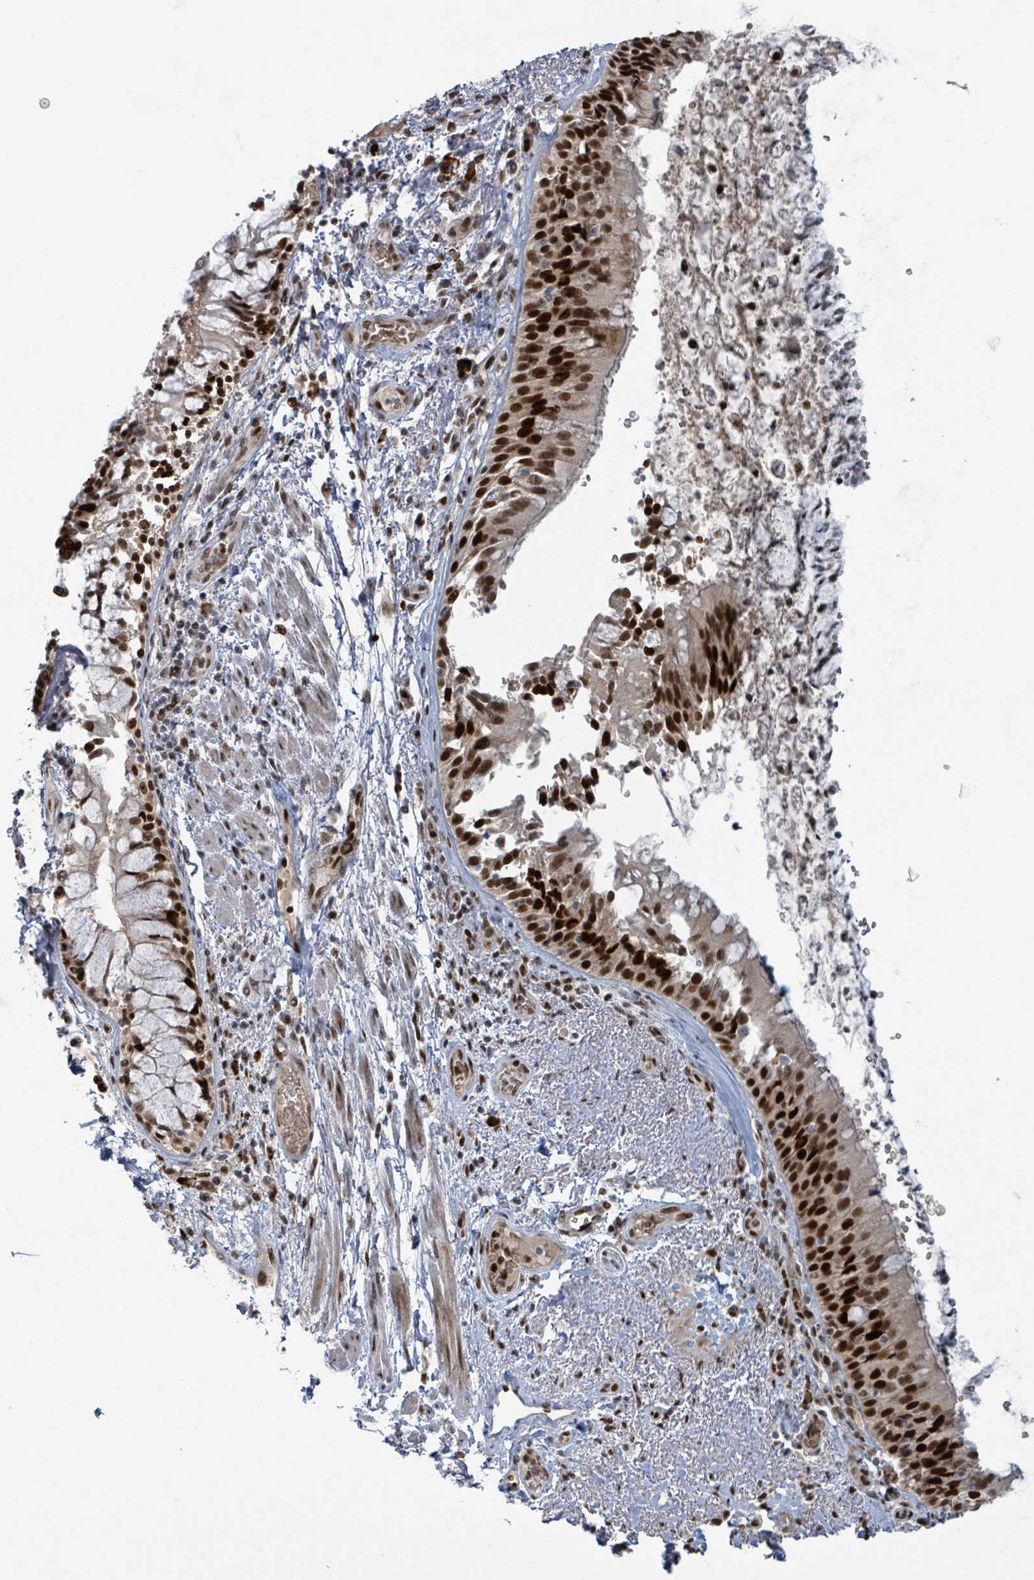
{"staining": {"intensity": "strong", "quantity": ">75%", "location": "nuclear"}, "tissue": "bronchus", "cell_type": "Respiratory epithelial cells", "image_type": "normal", "snomed": [{"axis": "morphology", "description": "Normal tissue, NOS"}, {"axis": "topography", "description": "Cartilage tissue"}, {"axis": "topography", "description": "Bronchus"}], "caption": "Protein staining of normal bronchus displays strong nuclear staining in about >75% of respiratory epithelial cells. The staining is performed using DAB (3,3'-diaminobenzidine) brown chromogen to label protein expression. The nuclei are counter-stained blue using hematoxylin.", "gene": "KLF3", "patient": {"sex": "male", "age": 63}}